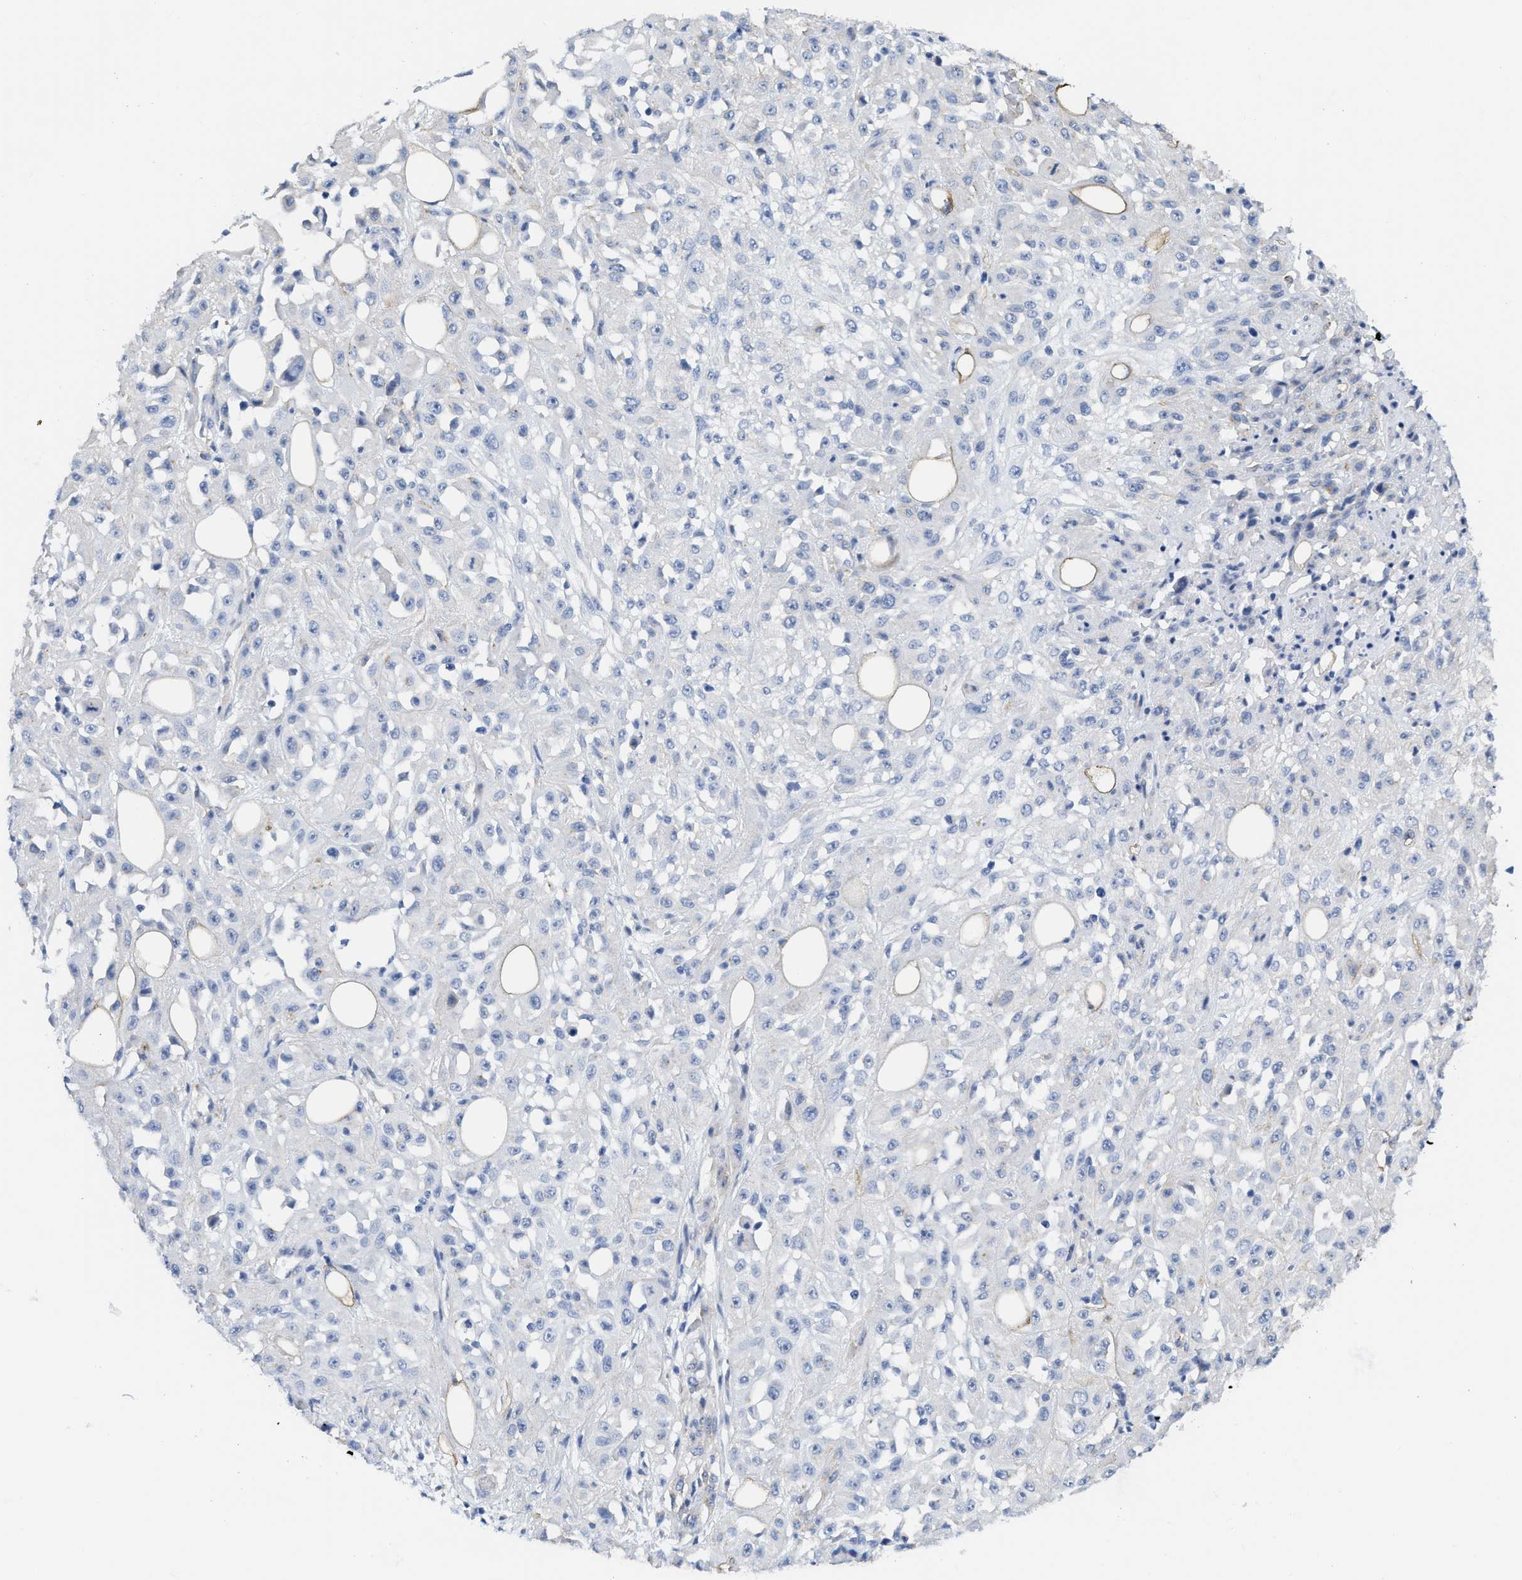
{"staining": {"intensity": "negative", "quantity": "none", "location": "none"}, "tissue": "skin cancer", "cell_type": "Tumor cells", "image_type": "cancer", "snomed": [{"axis": "morphology", "description": "Squamous cell carcinoma, NOS"}, {"axis": "morphology", "description": "Squamous cell carcinoma, metastatic, NOS"}, {"axis": "topography", "description": "Skin"}, {"axis": "topography", "description": "Lymph node"}], "caption": "IHC photomicrograph of human metastatic squamous cell carcinoma (skin) stained for a protein (brown), which reveals no expression in tumor cells.", "gene": "TUB", "patient": {"sex": "male", "age": 75}}